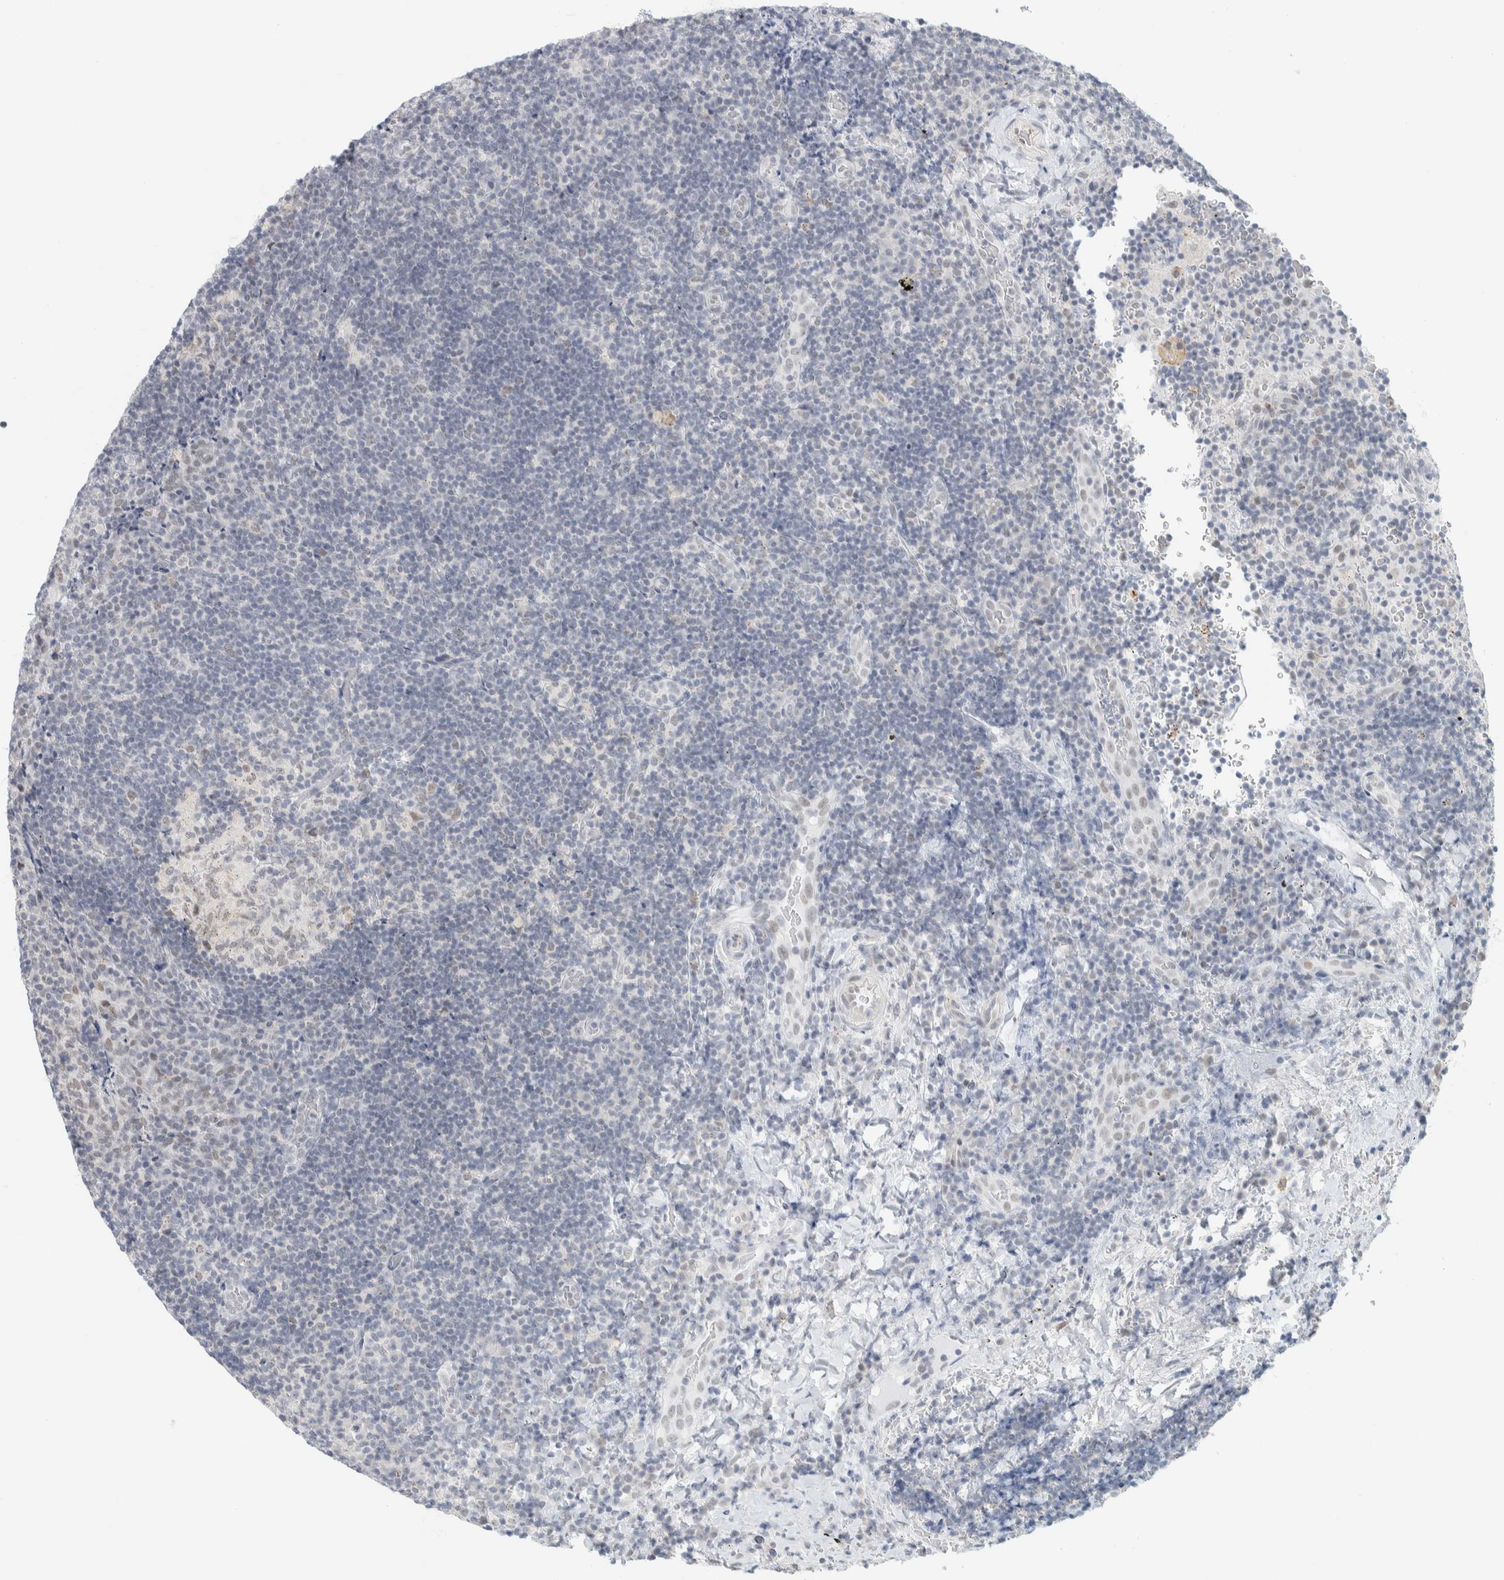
{"staining": {"intensity": "negative", "quantity": "none", "location": "none"}, "tissue": "lymphoma", "cell_type": "Tumor cells", "image_type": "cancer", "snomed": [{"axis": "morphology", "description": "Malignant lymphoma, non-Hodgkin's type, High grade"}, {"axis": "topography", "description": "Tonsil"}], "caption": "Image shows no significant protein expression in tumor cells of malignant lymphoma, non-Hodgkin's type (high-grade).", "gene": "CDH17", "patient": {"sex": "female", "age": 36}}